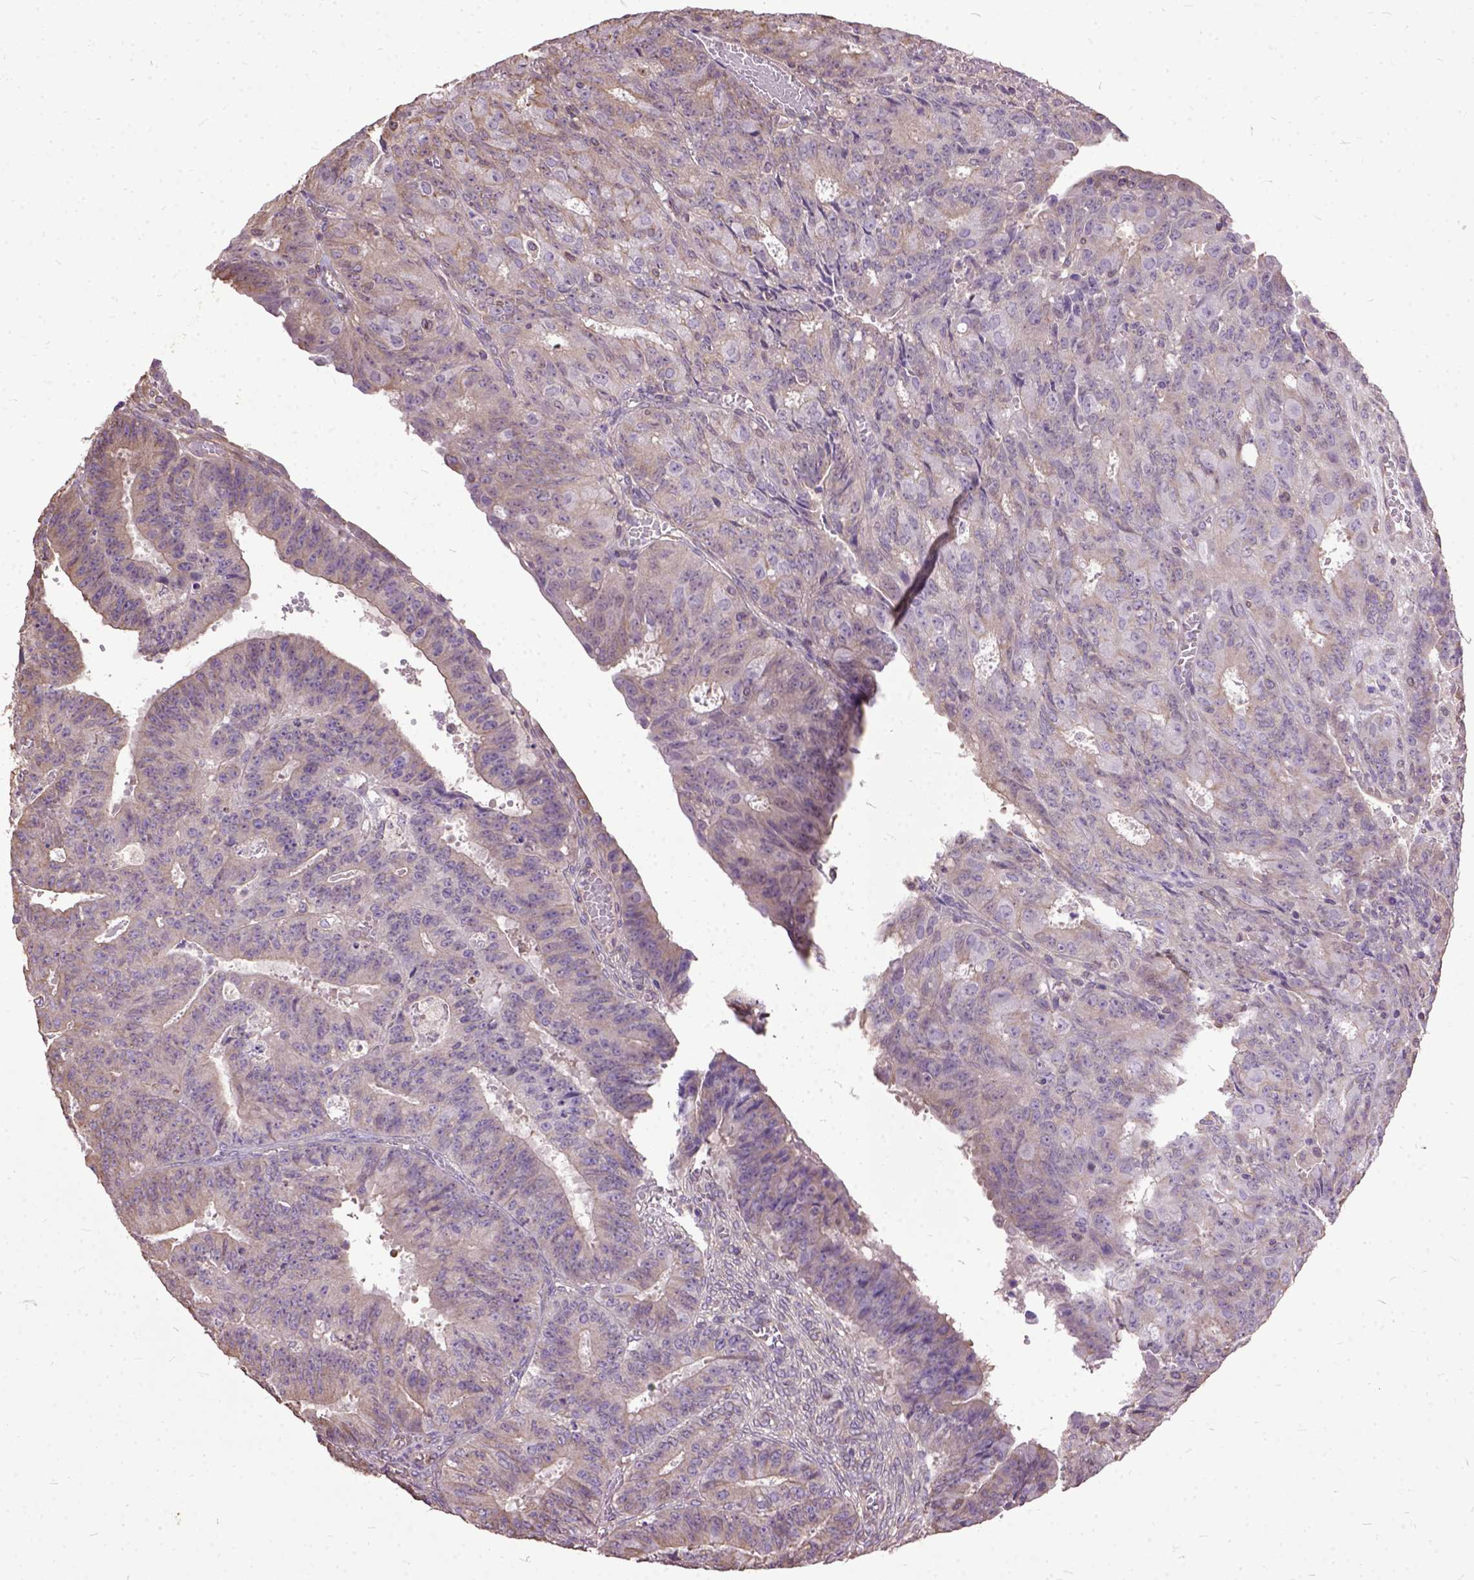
{"staining": {"intensity": "weak", "quantity": "25%-75%", "location": "cytoplasmic/membranous"}, "tissue": "ovarian cancer", "cell_type": "Tumor cells", "image_type": "cancer", "snomed": [{"axis": "morphology", "description": "Carcinoma, endometroid"}, {"axis": "topography", "description": "Ovary"}], "caption": "Ovarian cancer stained with IHC shows weak cytoplasmic/membranous staining in about 25%-75% of tumor cells.", "gene": "AREG", "patient": {"sex": "female", "age": 42}}